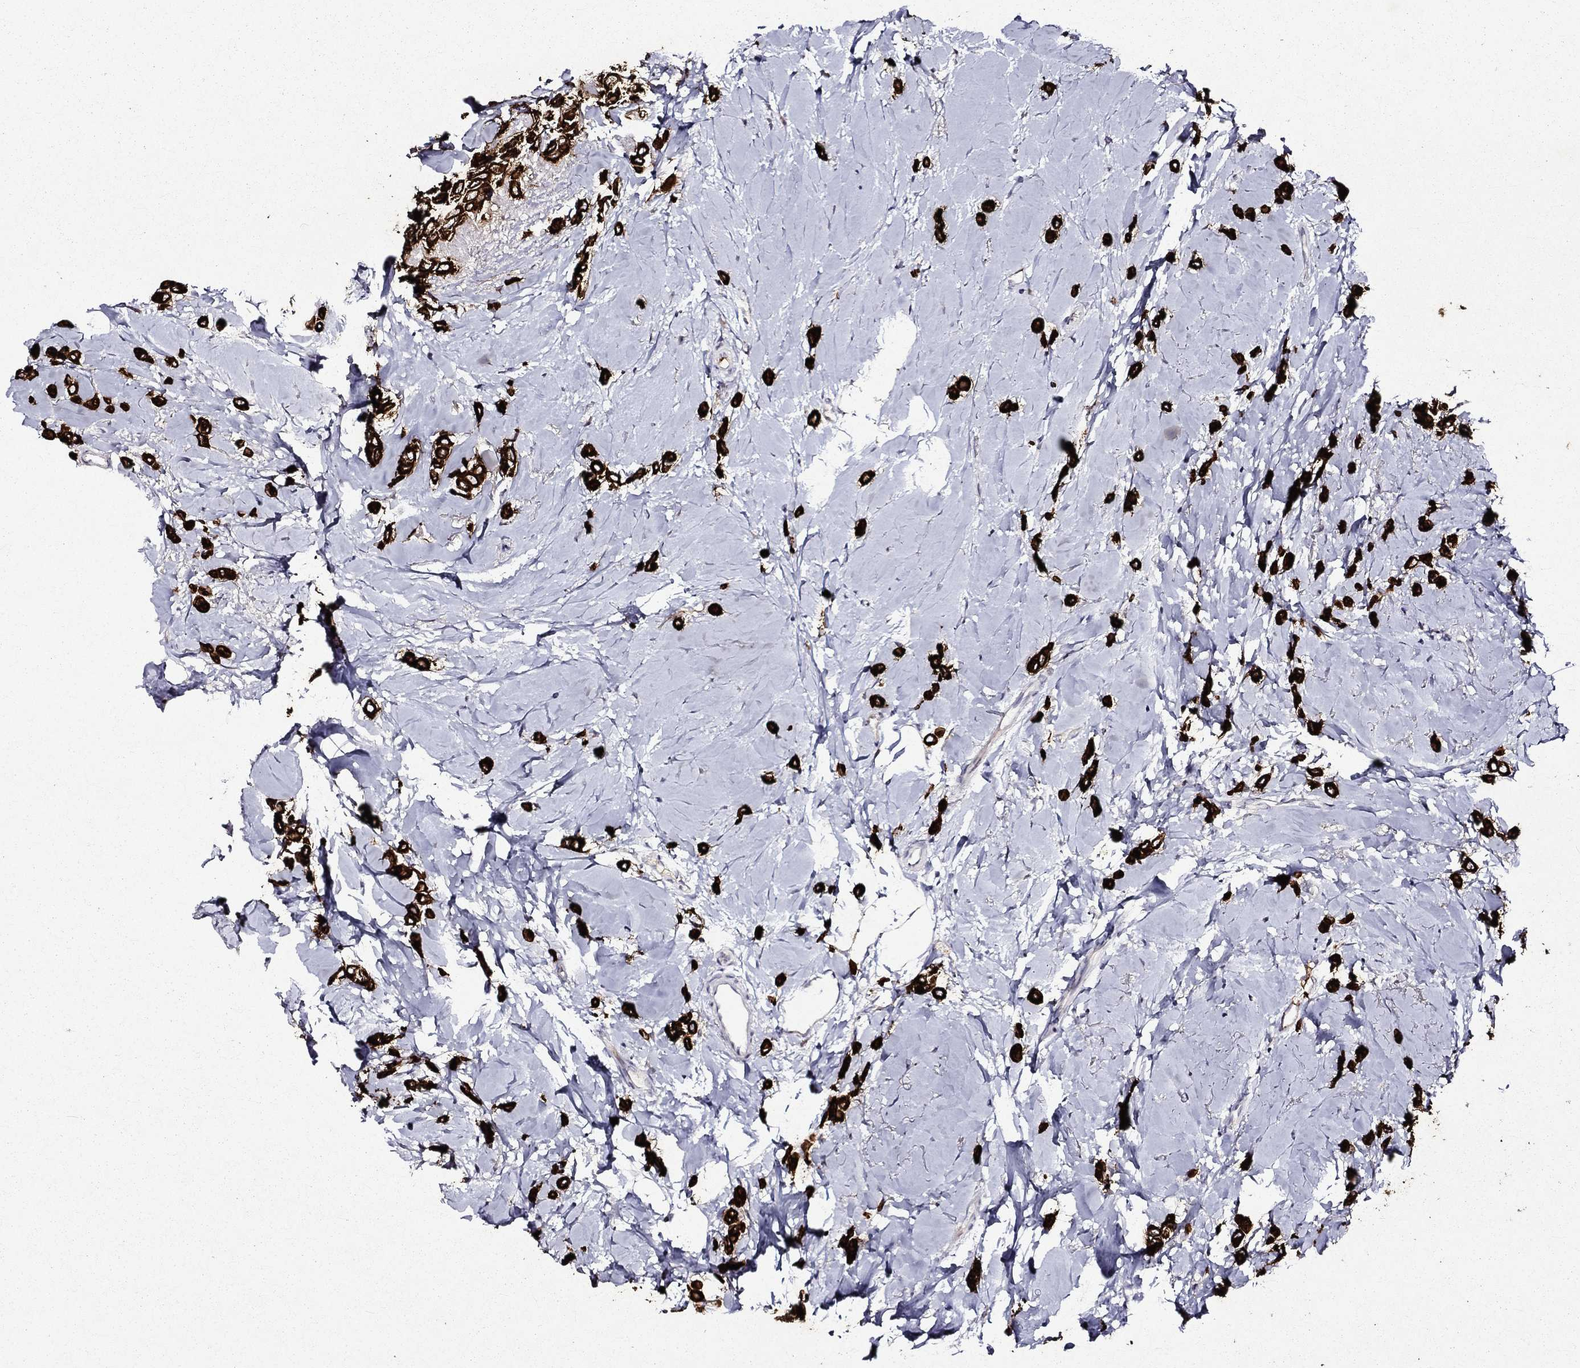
{"staining": {"intensity": "strong", "quantity": ">75%", "location": "cytoplasmic/membranous"}, "tissue": "breast cancer", "cell_type": "Tumor cells", "image_type": "cancer", "snomed": [{"axis": "morphology", "description": "Lobular carcinoma"}, {"axis": "topography", "description": "Breast"}], "caption": "Breast lobular carcinoma was stained to show a protein in brown. There is high levels of strong cytoplasmic/membranous expression in about >75% of tumor cells.", "gene": "KRT7", "patient": {"sex": "female", "age": 66}}